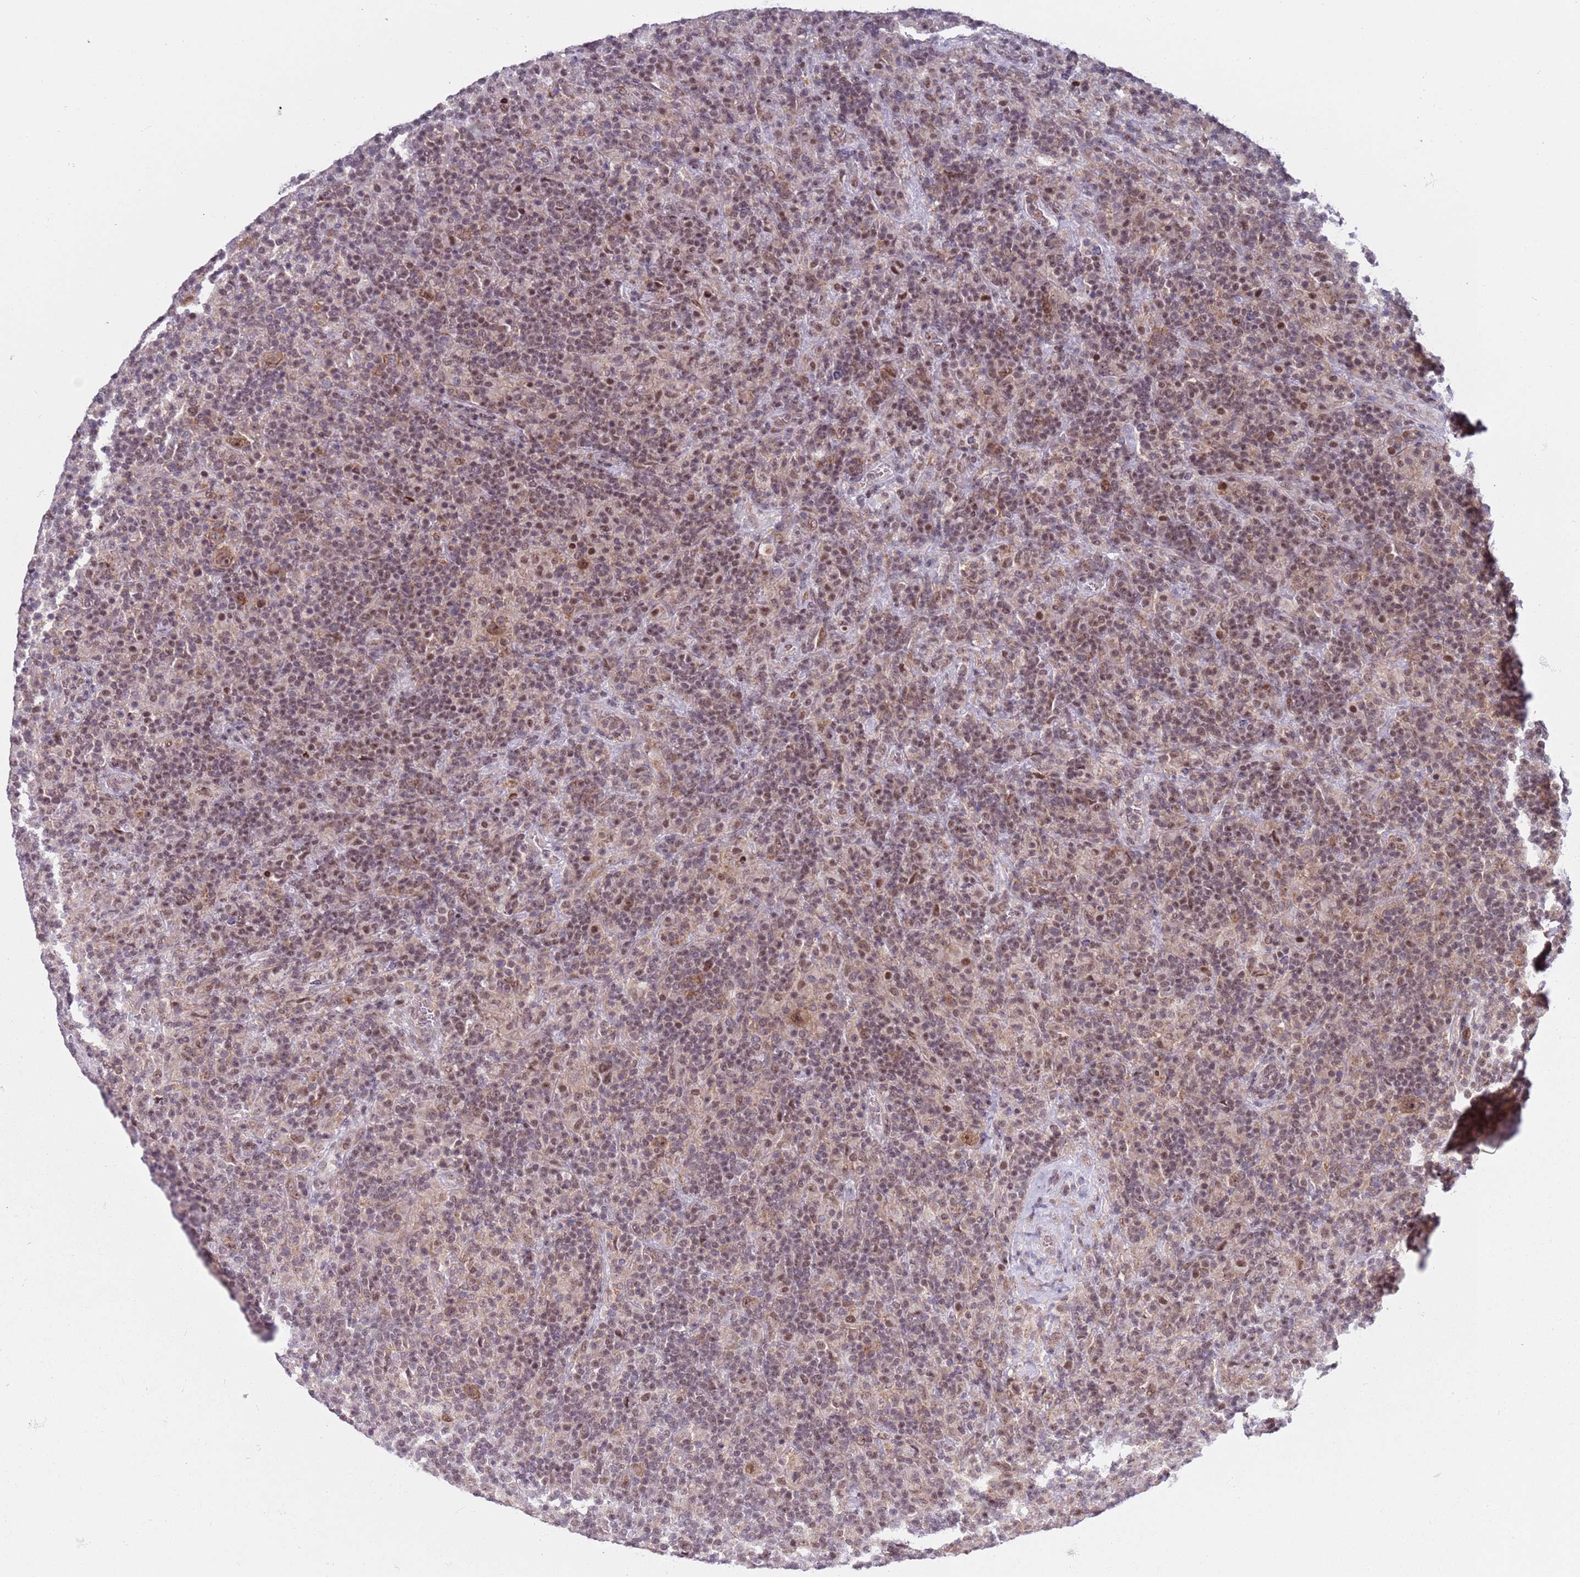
{"staining": {"intensity": "moderate", "quantity": "25%-75%", "location": "cytoplasmic/membranous,nuclear"}, "tissue": "lymphoma", "cell_type": "Tumor cells", "image_type": "cancer", "snomed": [{"axis": "morphology", "description": "Hodgkin's disease, NOS"}, {"axis": "topography", "description": "Lymph node"}], "caption": "Immunohistochemical staining of human lymphoma reveals moderate cytoplasmic/membranous and nuclear protein staining in about 25%-75% of tumor cells.", "gene": "SLC25A32", "patient": {"sex": "male", "age": 70}}